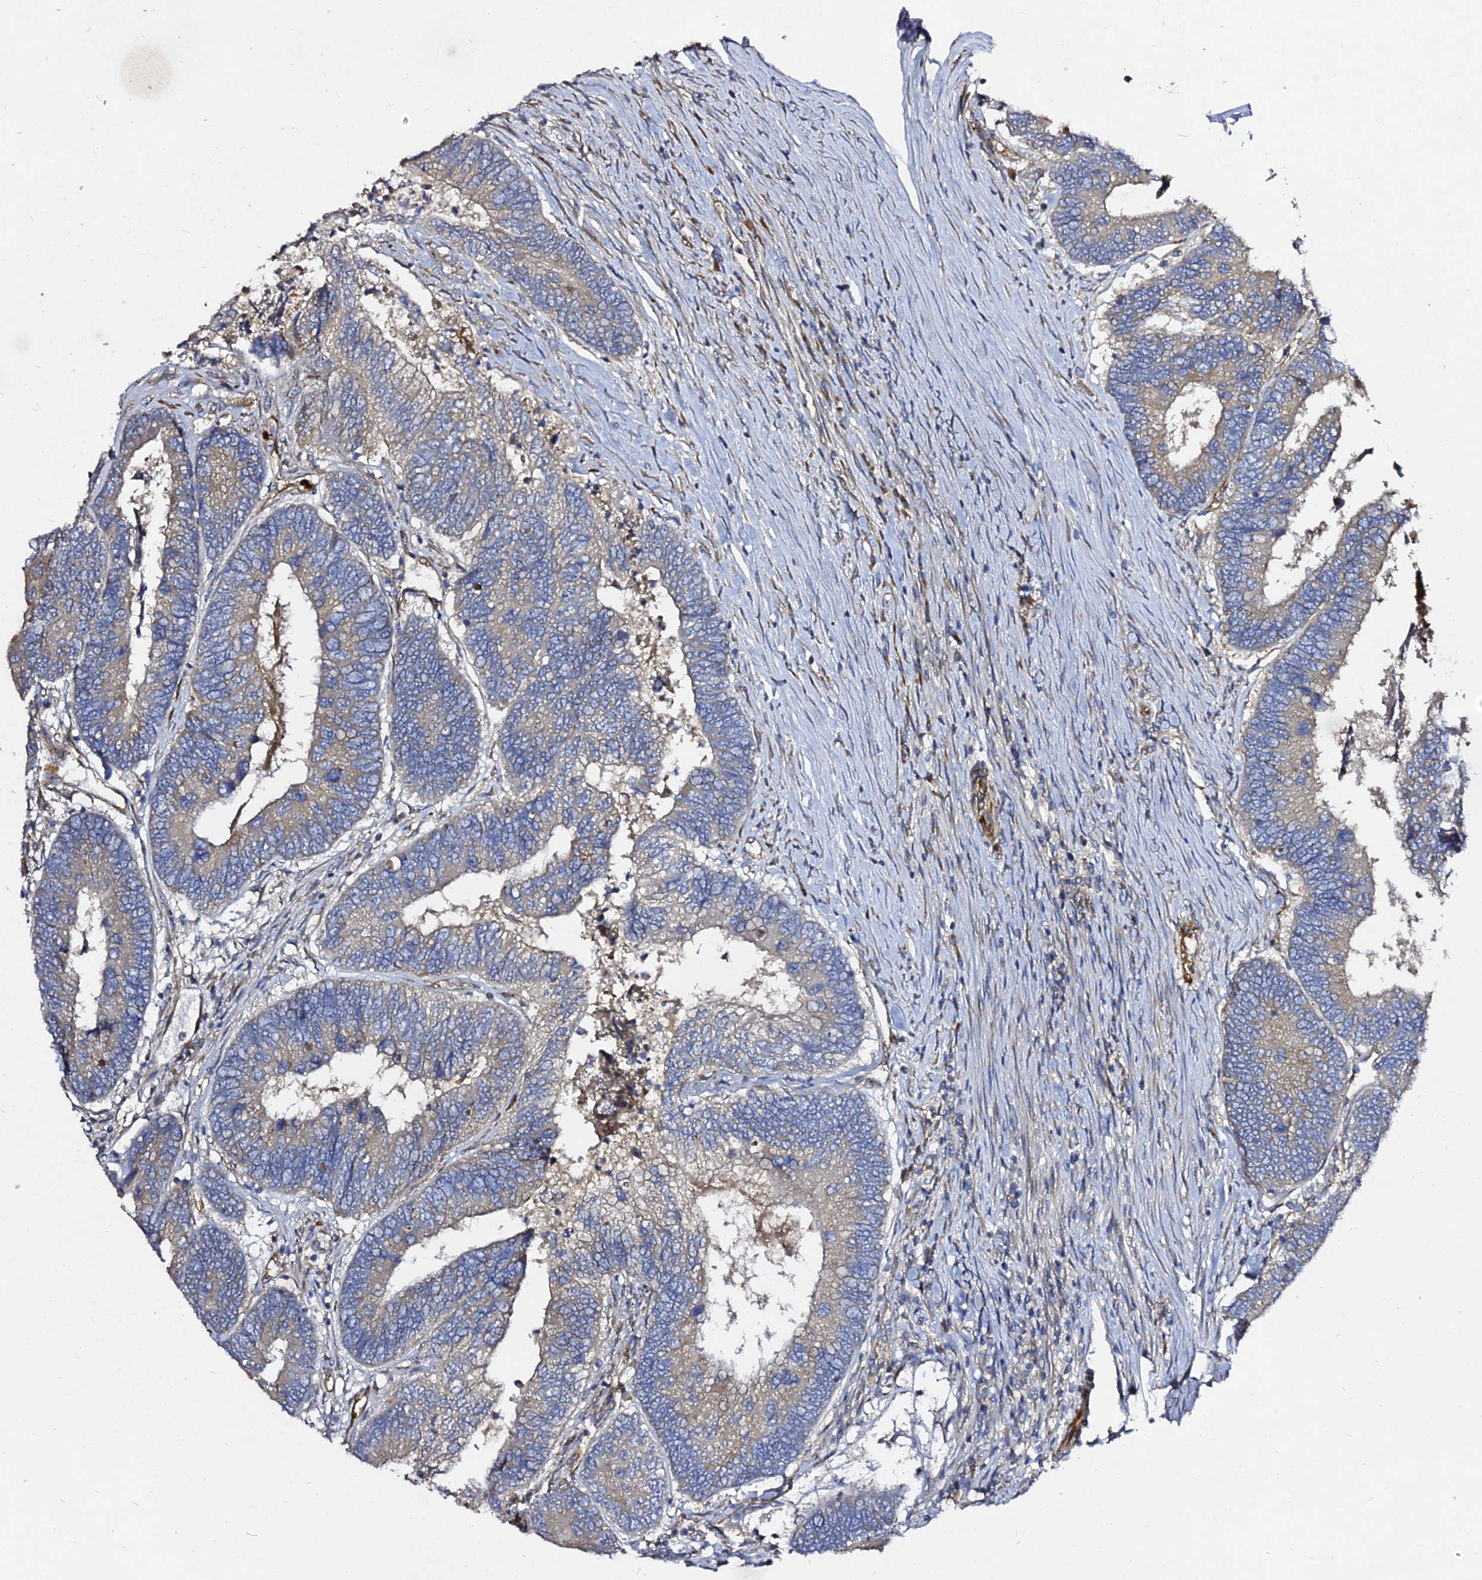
{"staining": {"intensity": "weak", "quantity": "25%-75%", "location": "cytoplasmic/membranous"}, "tissue": "colorectal cancer", "cell_type": "Tumor cells", "image_type": "cancer", "snomed": [{"axis": "morphology", "description": "Adenocarcinoma, NOS"}, {"axis": "topography", "description": "Colon"}], "caption": "This is a histology image of IHC staining of adenocarcinoma (colorectal), which shows weak staining in the cytoplasmic/membranous of tumor cells.", "gene": "GRTP1", "patient": {"sex": "female", "age": 67}}